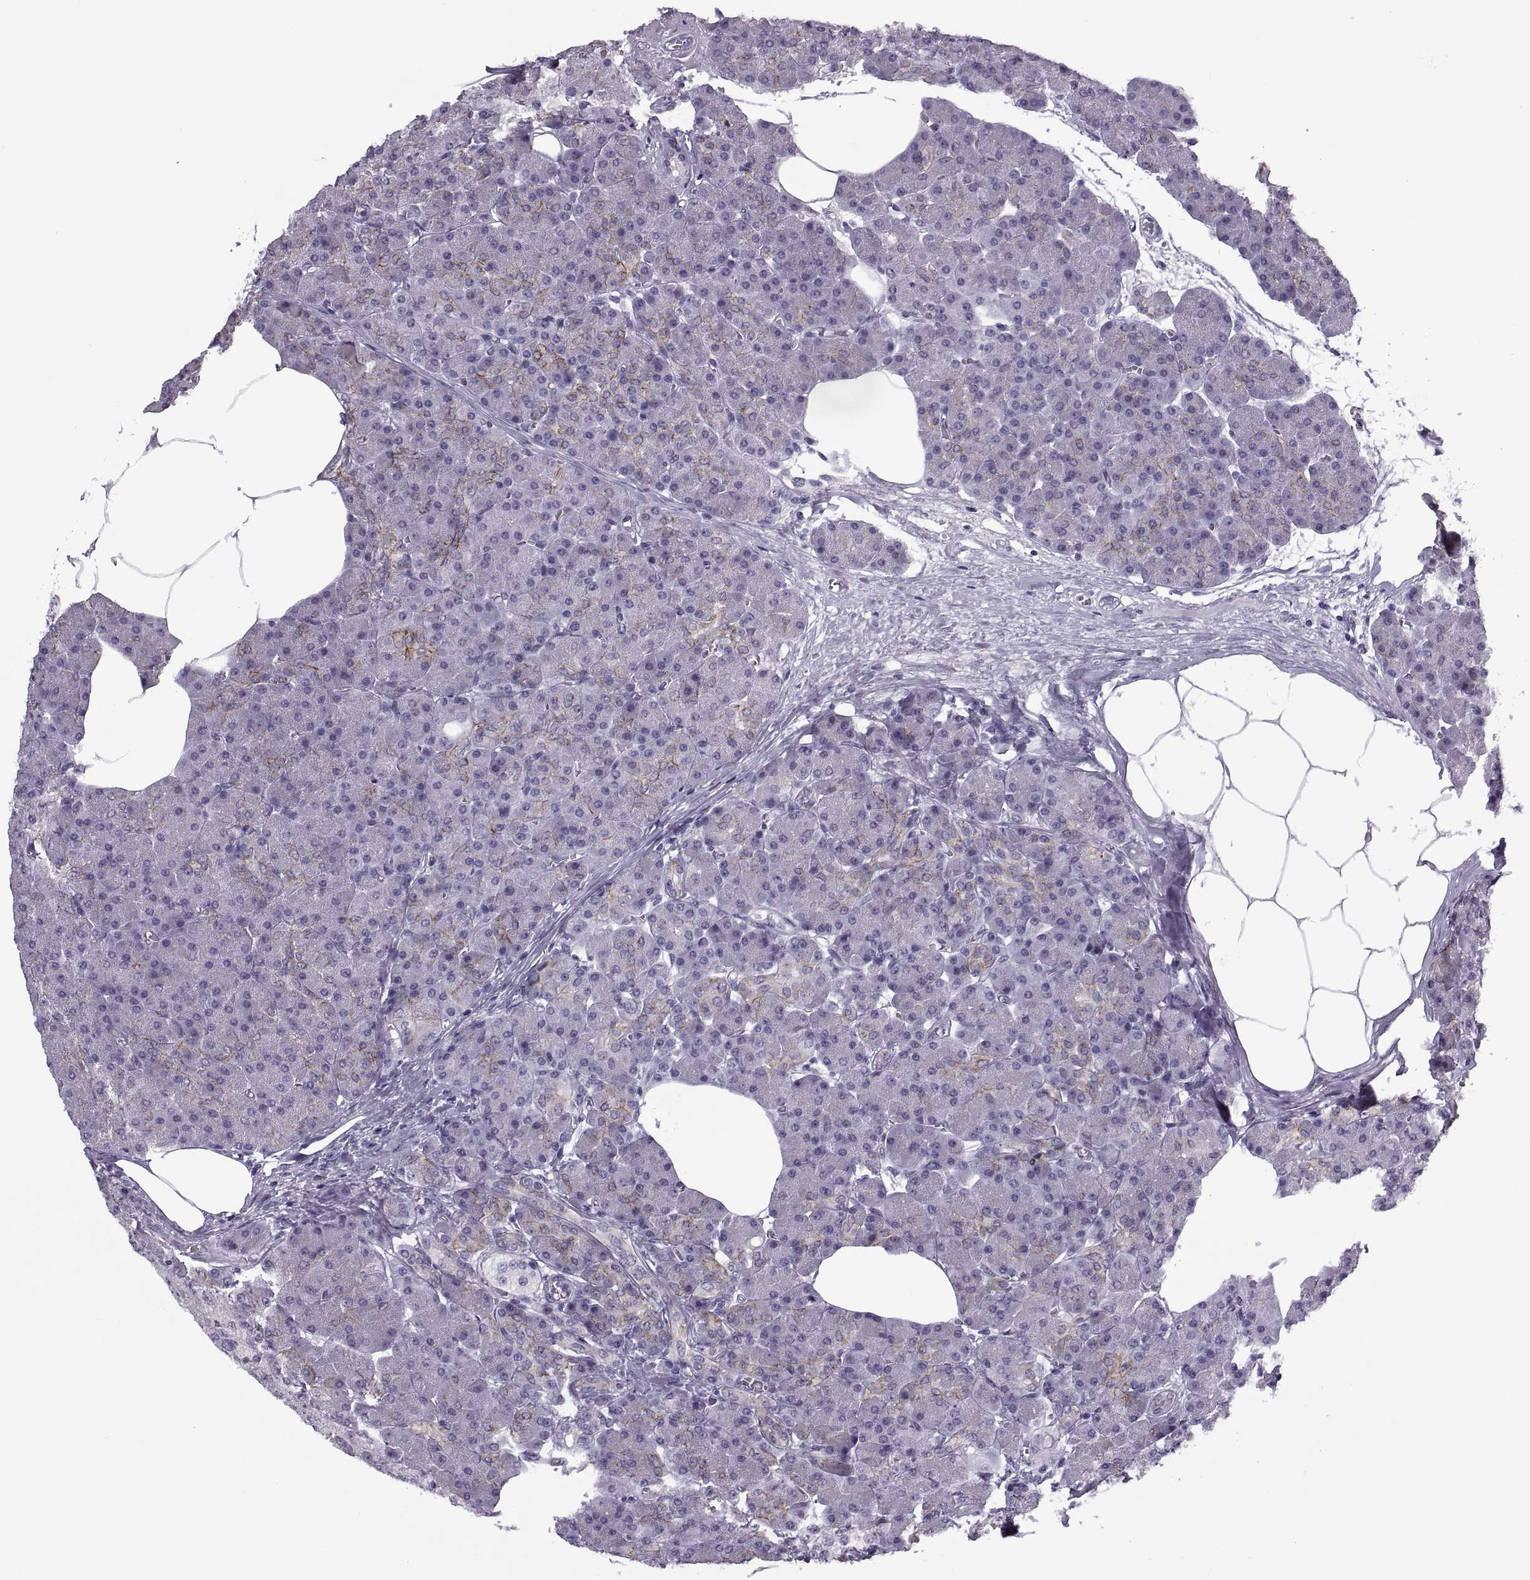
{"staining": {"intensity": "moderate", "quantity": "<25%", "location": "cytoplasmic/membranous"}, "tissue": "pancreas", "cell_type": "Exocrine glandular cells", "image_type": "normal", "snomed": [{"axis": "morphology", "description": "Normal tissue, NOS"}, {"axis": "topography", "description": "Pancreas"}], "caption": "Immunohistochemical staining of unremarkable human pancreas shows moderate cytoplasmic/membranous protein positivity in approximately <25% of exocrine glandular cells.", "gene": "TBC1D3B", "patient": {"sex": "female", "age": 45}}